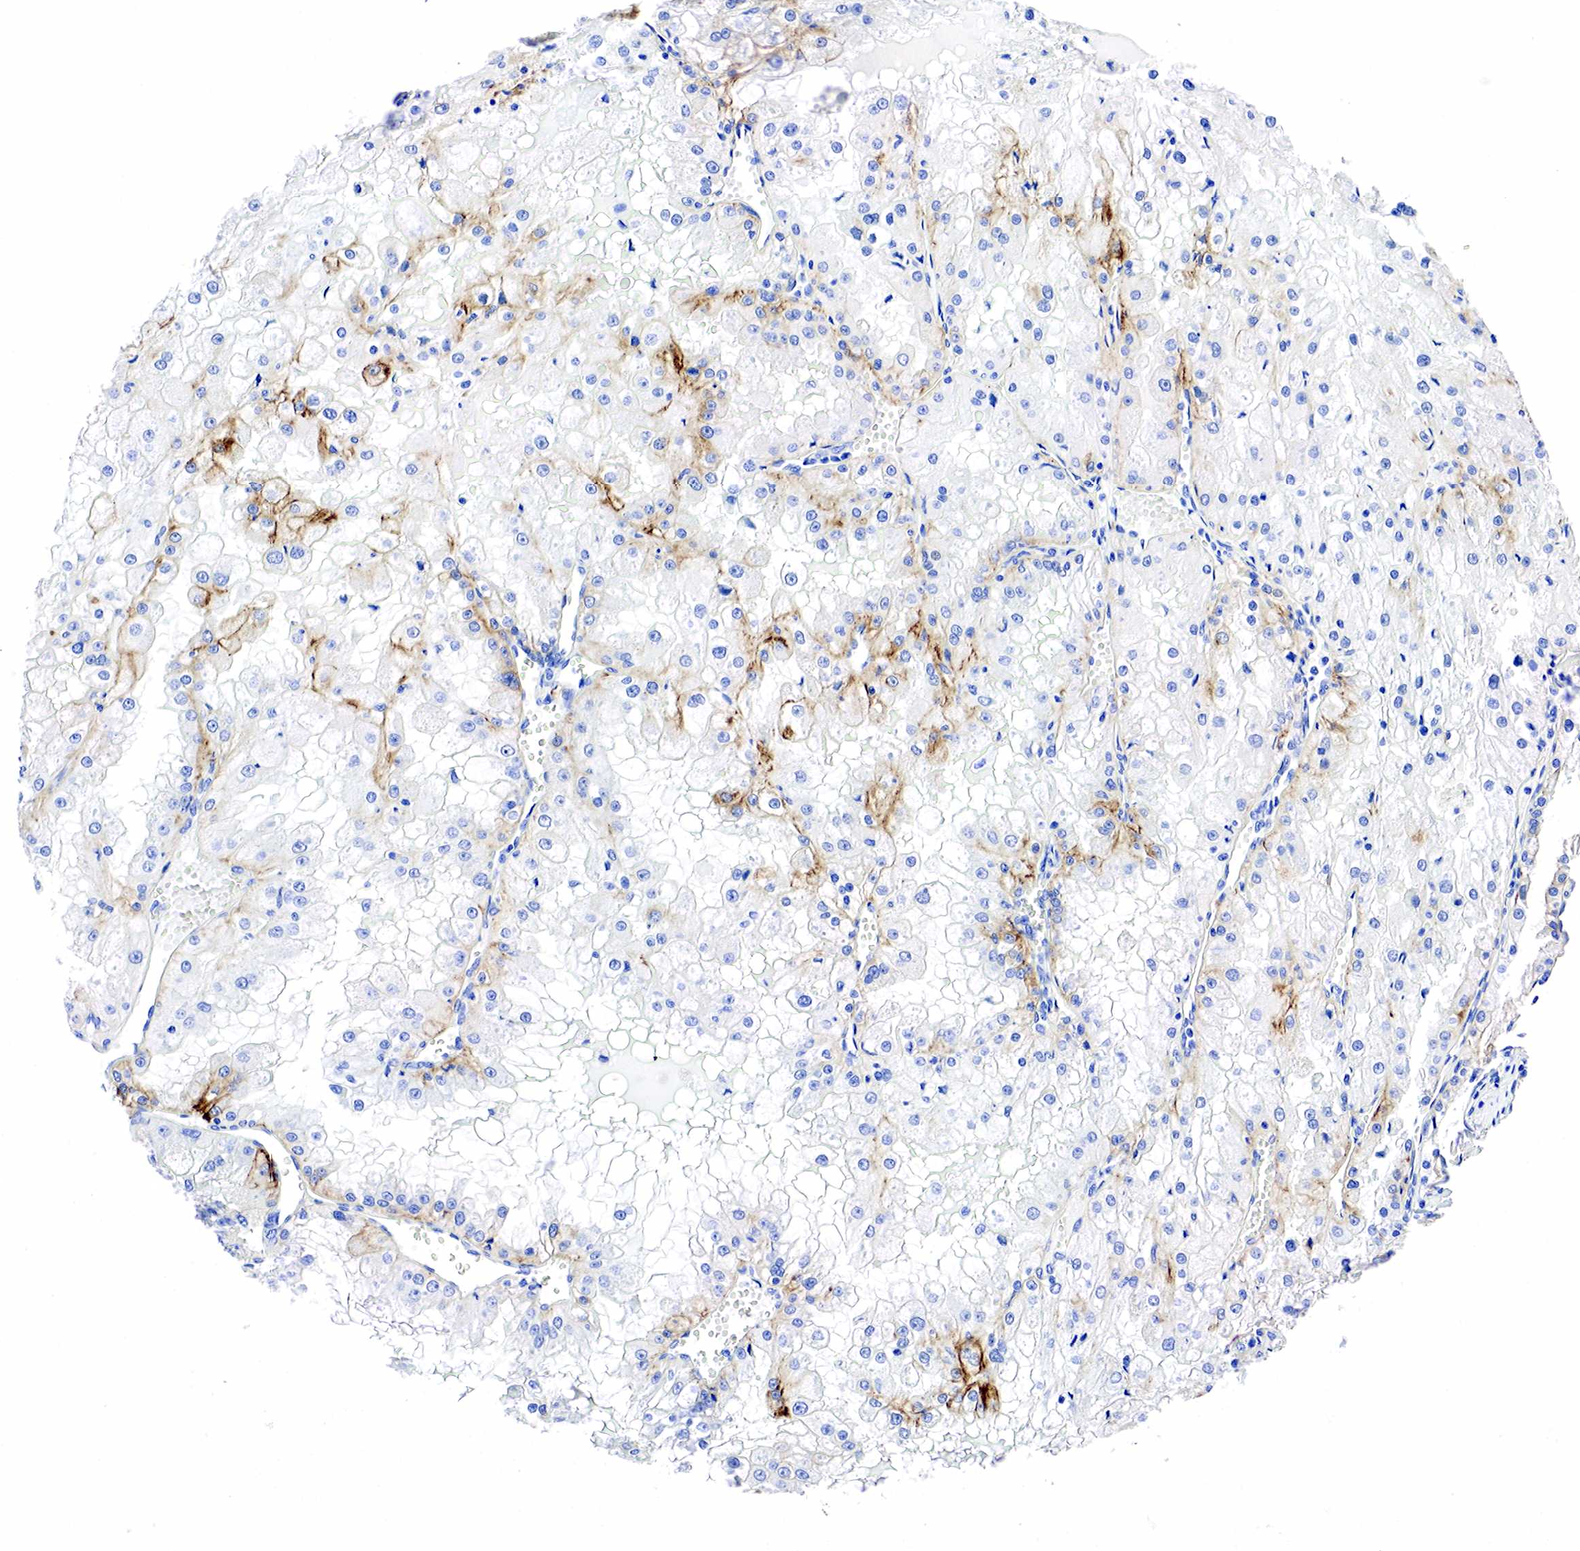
{"staining": {"intensity": "moderate", "quantity": "<25%", "location": "cytoplasmic/membranous"}, "tissue": "renal cancer", "cell_type": "Tumor cells", "image_type": "cancer", "snomed": [{"axis": "morphology", "description": "Adenocarcinoma, NOS"}, {"axis": "topography", "description": "Kidney"}], "caption": "DAB (3,3'-diaminobenzidine) immunohistochemical staining of human renal adenocarcinoma displays moderate cytoplasmic/membranous protein staining in approximately <25% of tumor cells.", "gene": "KRT18", "patient": {"sex": "female", "age": 74}}